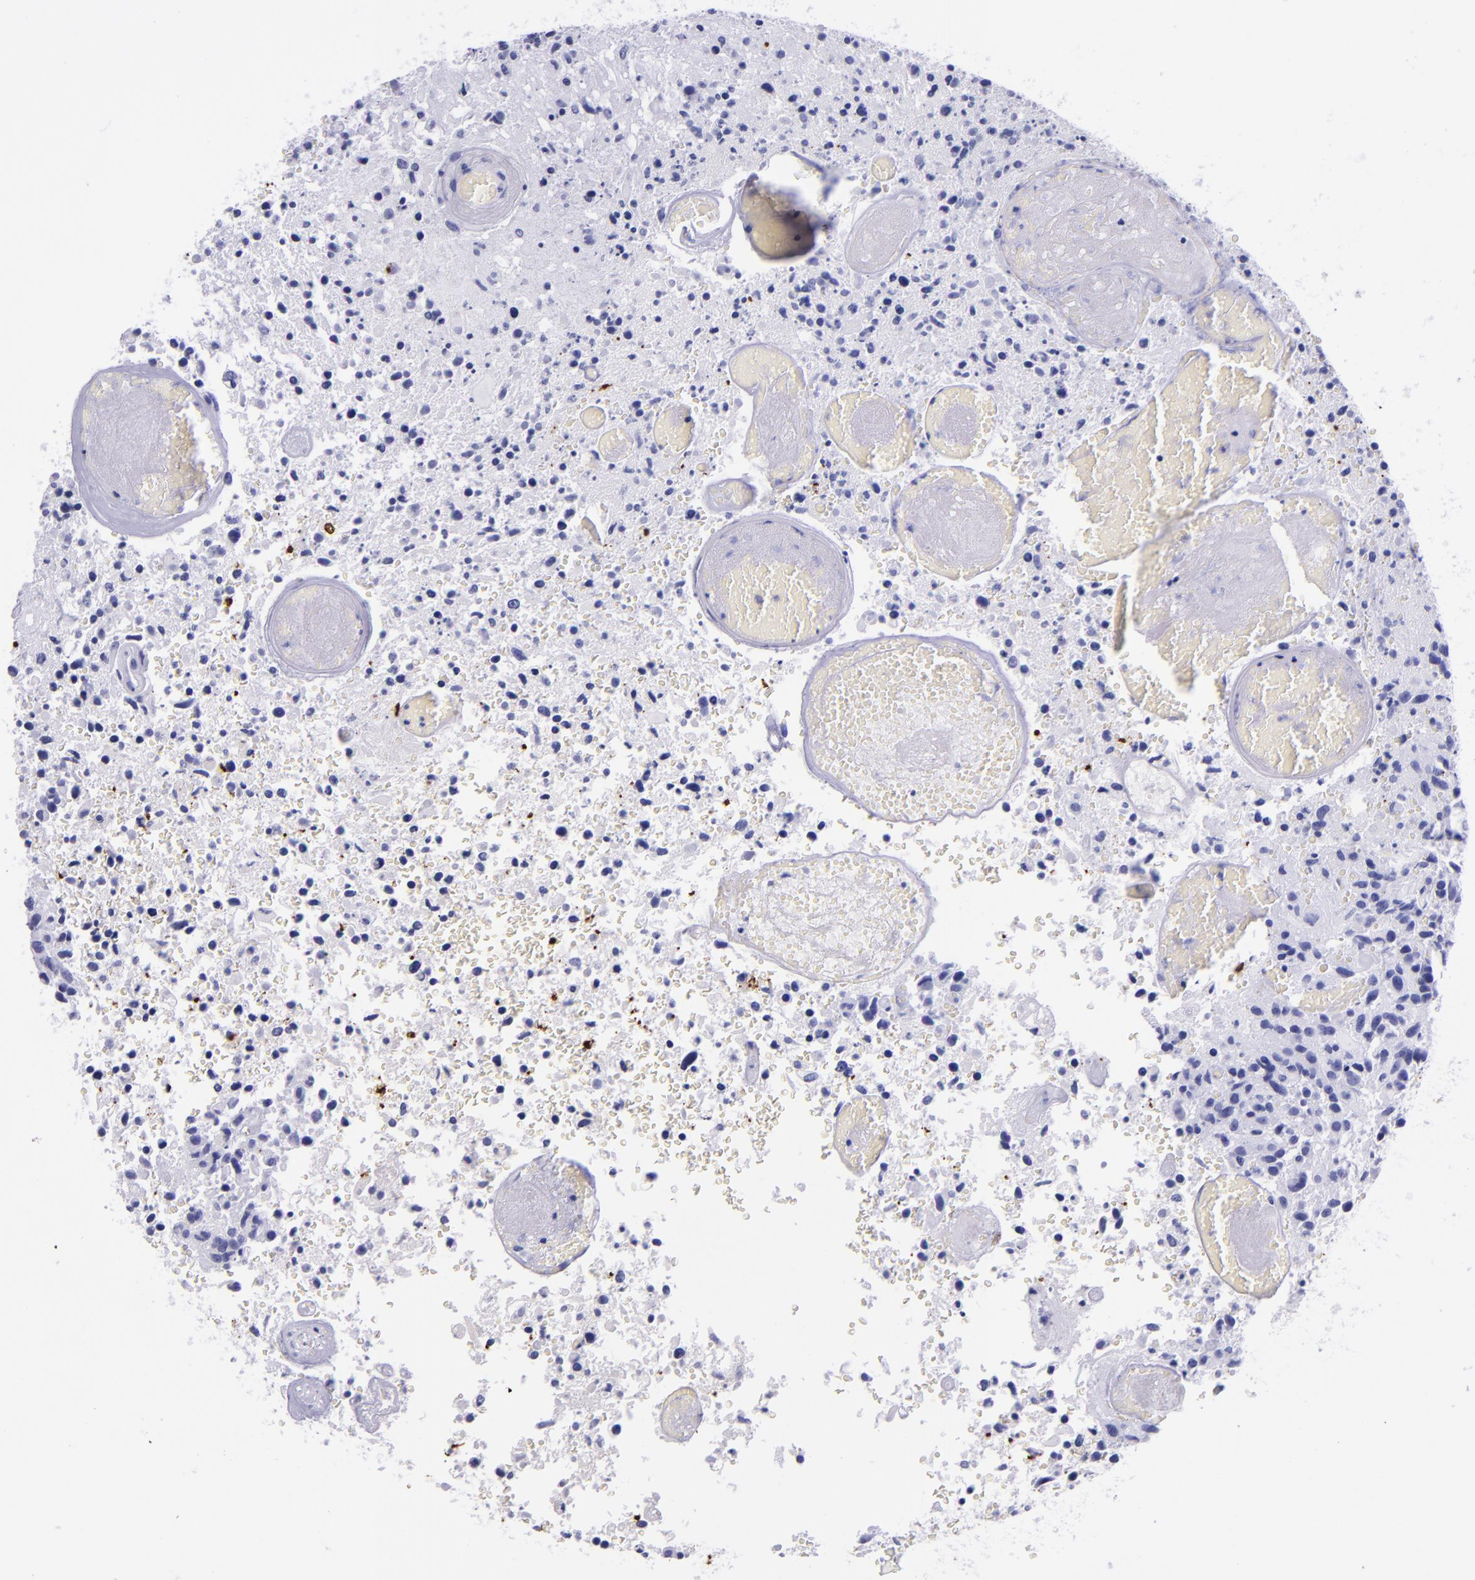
{"staining": {"intensity": "negative", "quantity": "none", "location": "none"}, "tissue": "glioma", "cell_type": "Tumor cells", "image_type": "cancer", "snomed": [{"axis": "morphology", "description": "Glioma, malignant, High grade"}, {"axis": "topography", "description": "Brain"}], "caption": "Immunohistochemistry of human glioma exhibits no staining in tumor cells. (Brightfield microscopy of DAB (3,3'-diaminobenzidine) immunohistochemistry at high magnification).", "gene": "MBP", "patient": {"sex": "male", "age": 72}}